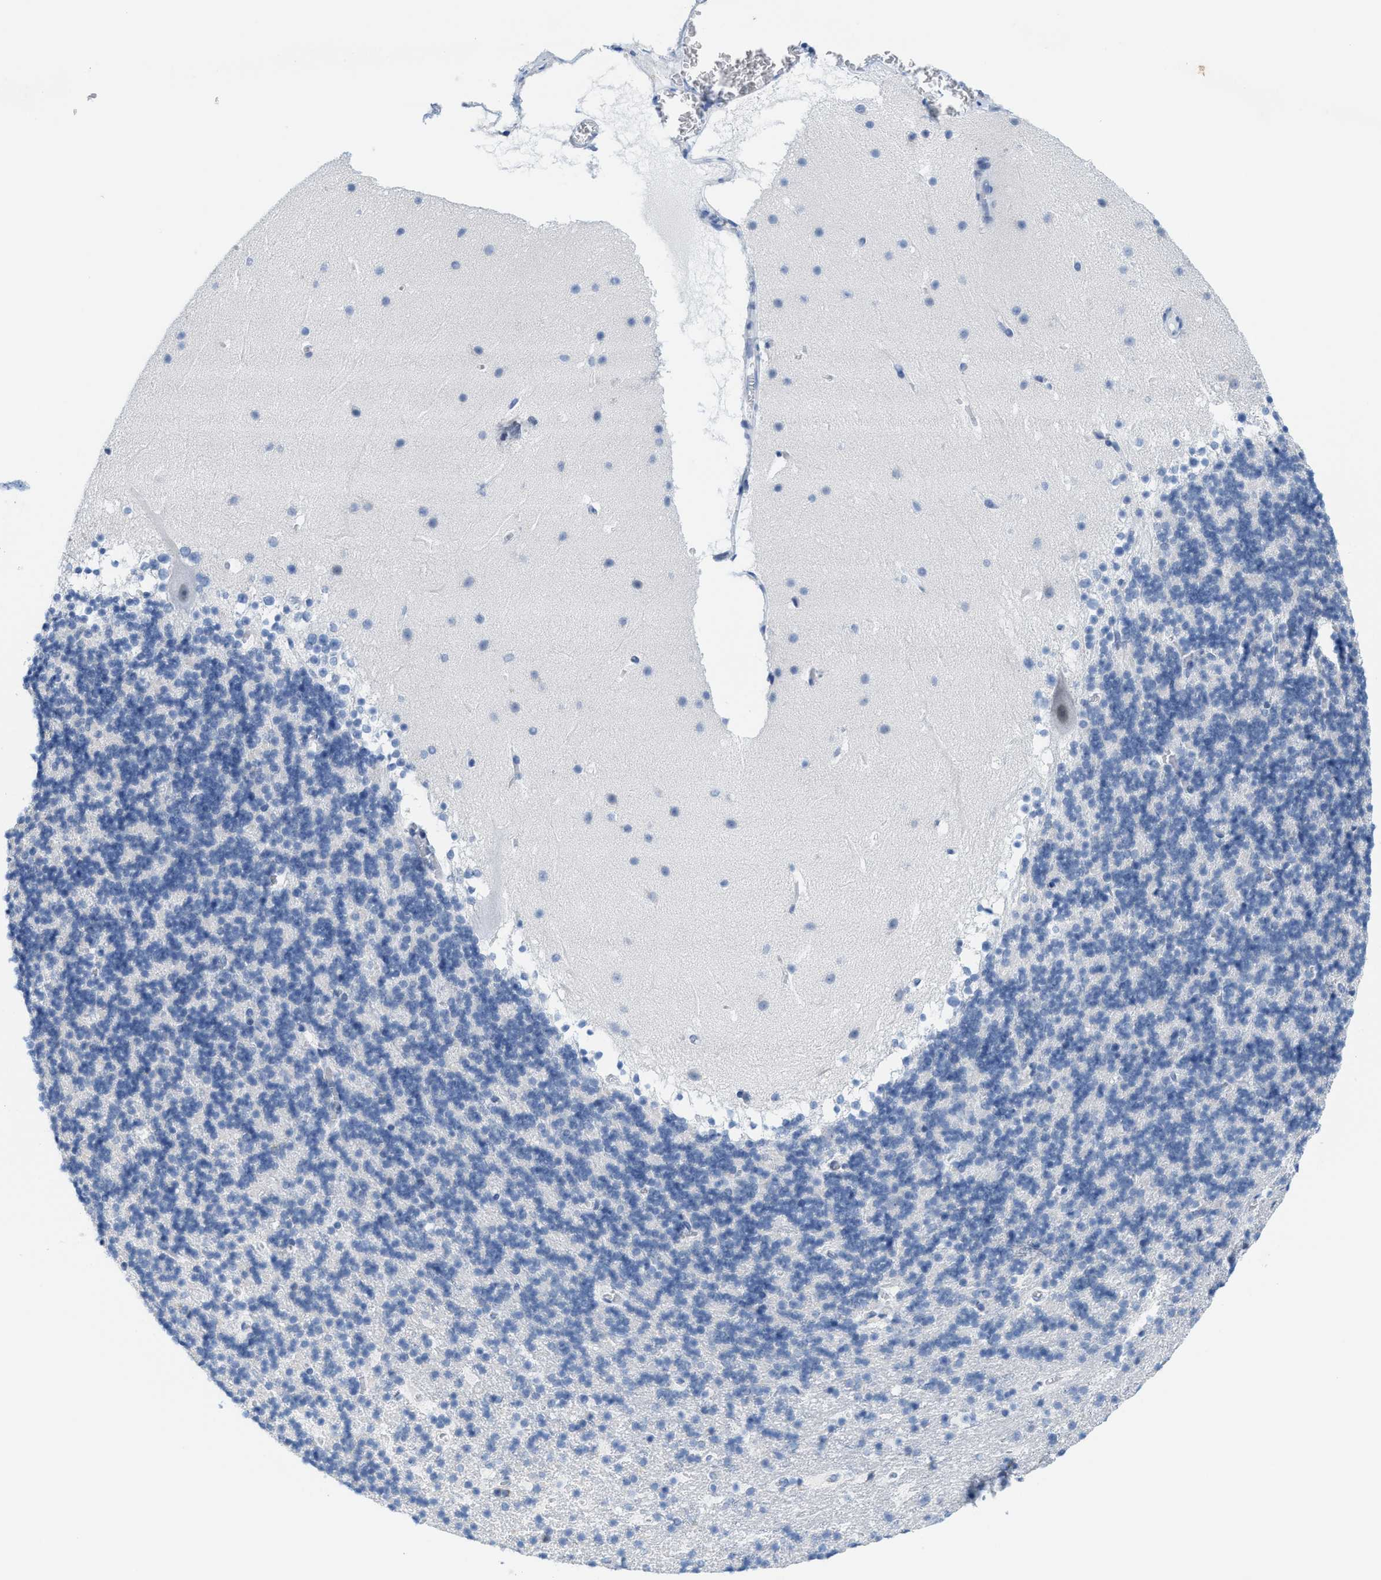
{"staining": {"intensity": "negative", "quantity": "none", "location": "none"}, "tissue": "cerebellum", "cell_type": "Cells in granular layer", "image_type": "normal", "snomed": [{"axis": "morphology", "description": "Normal tissue, NOS"}, {"axis": "topography", "description": "Cerebellum"}], "caption": "Immunohistochemistry (IHC) micrograph of normal cerebellum: human cerebellum stained with DAB displays no significant protein positivity in cells in granular layer.", "gene": "KIFC3", "patient": {"sex": "male", "age": 45}}